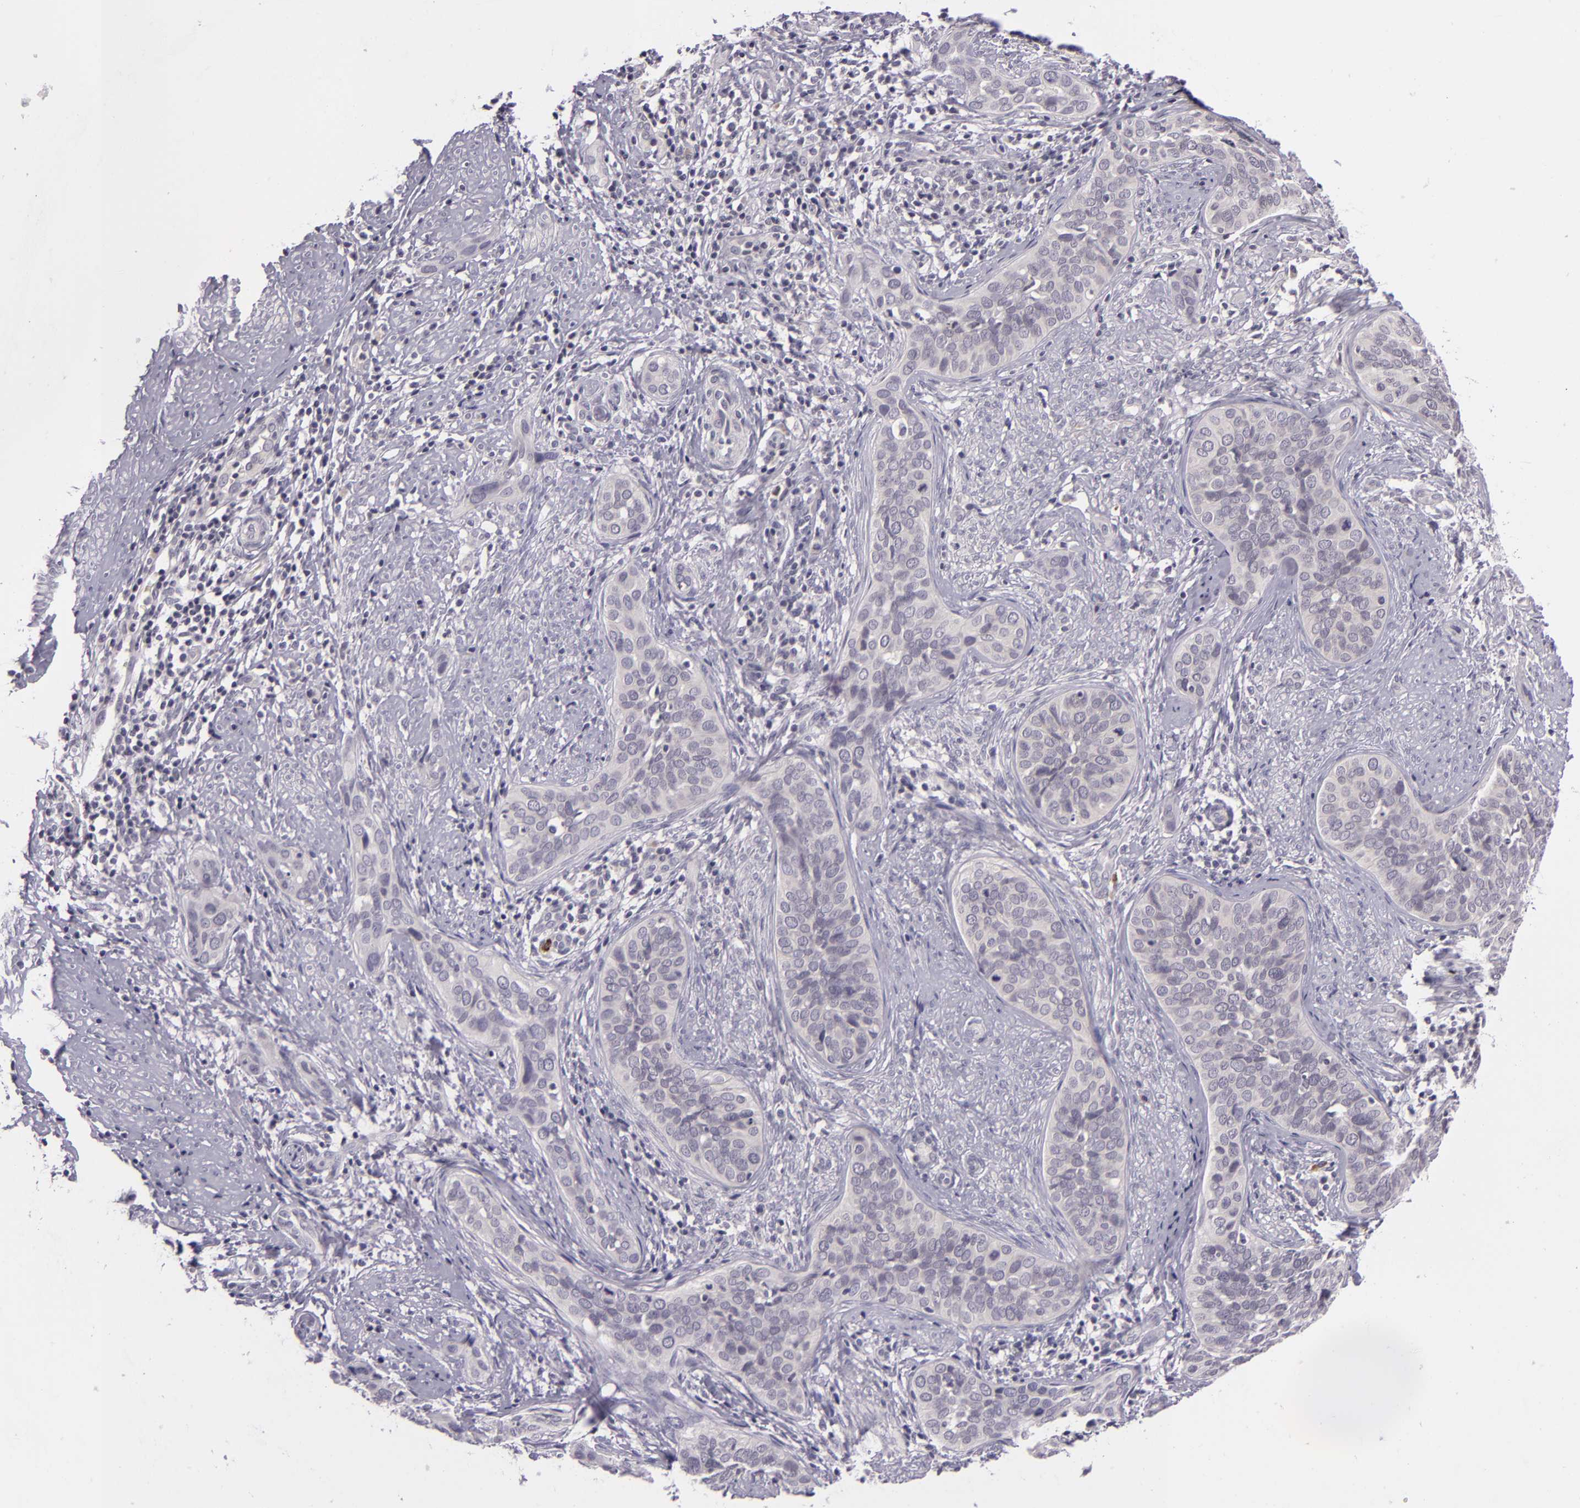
{"staining": {"intensity": "negative", "quantity": "none", "location": "none"}, "tissue": "cervical cancer", "cell_type": "Tumor cells", "image_type": "cancer", "snomed": [{"axis": "morphology", "description": "Squamous cell carcinoma, NOS"}, {"axis": "topography", "description": "Cervix"}], "caption": "High magnification brightfield microscopy of cervical cancer (squamous cell carcinoma) stained with DAB (3,3'-diaminobenzidine) (brown) and counterstained with hematoxylin (blue): tumor cells show no significant expression.", "gene": "DAG1", "patient": {"sex": "female", "age": 31}}